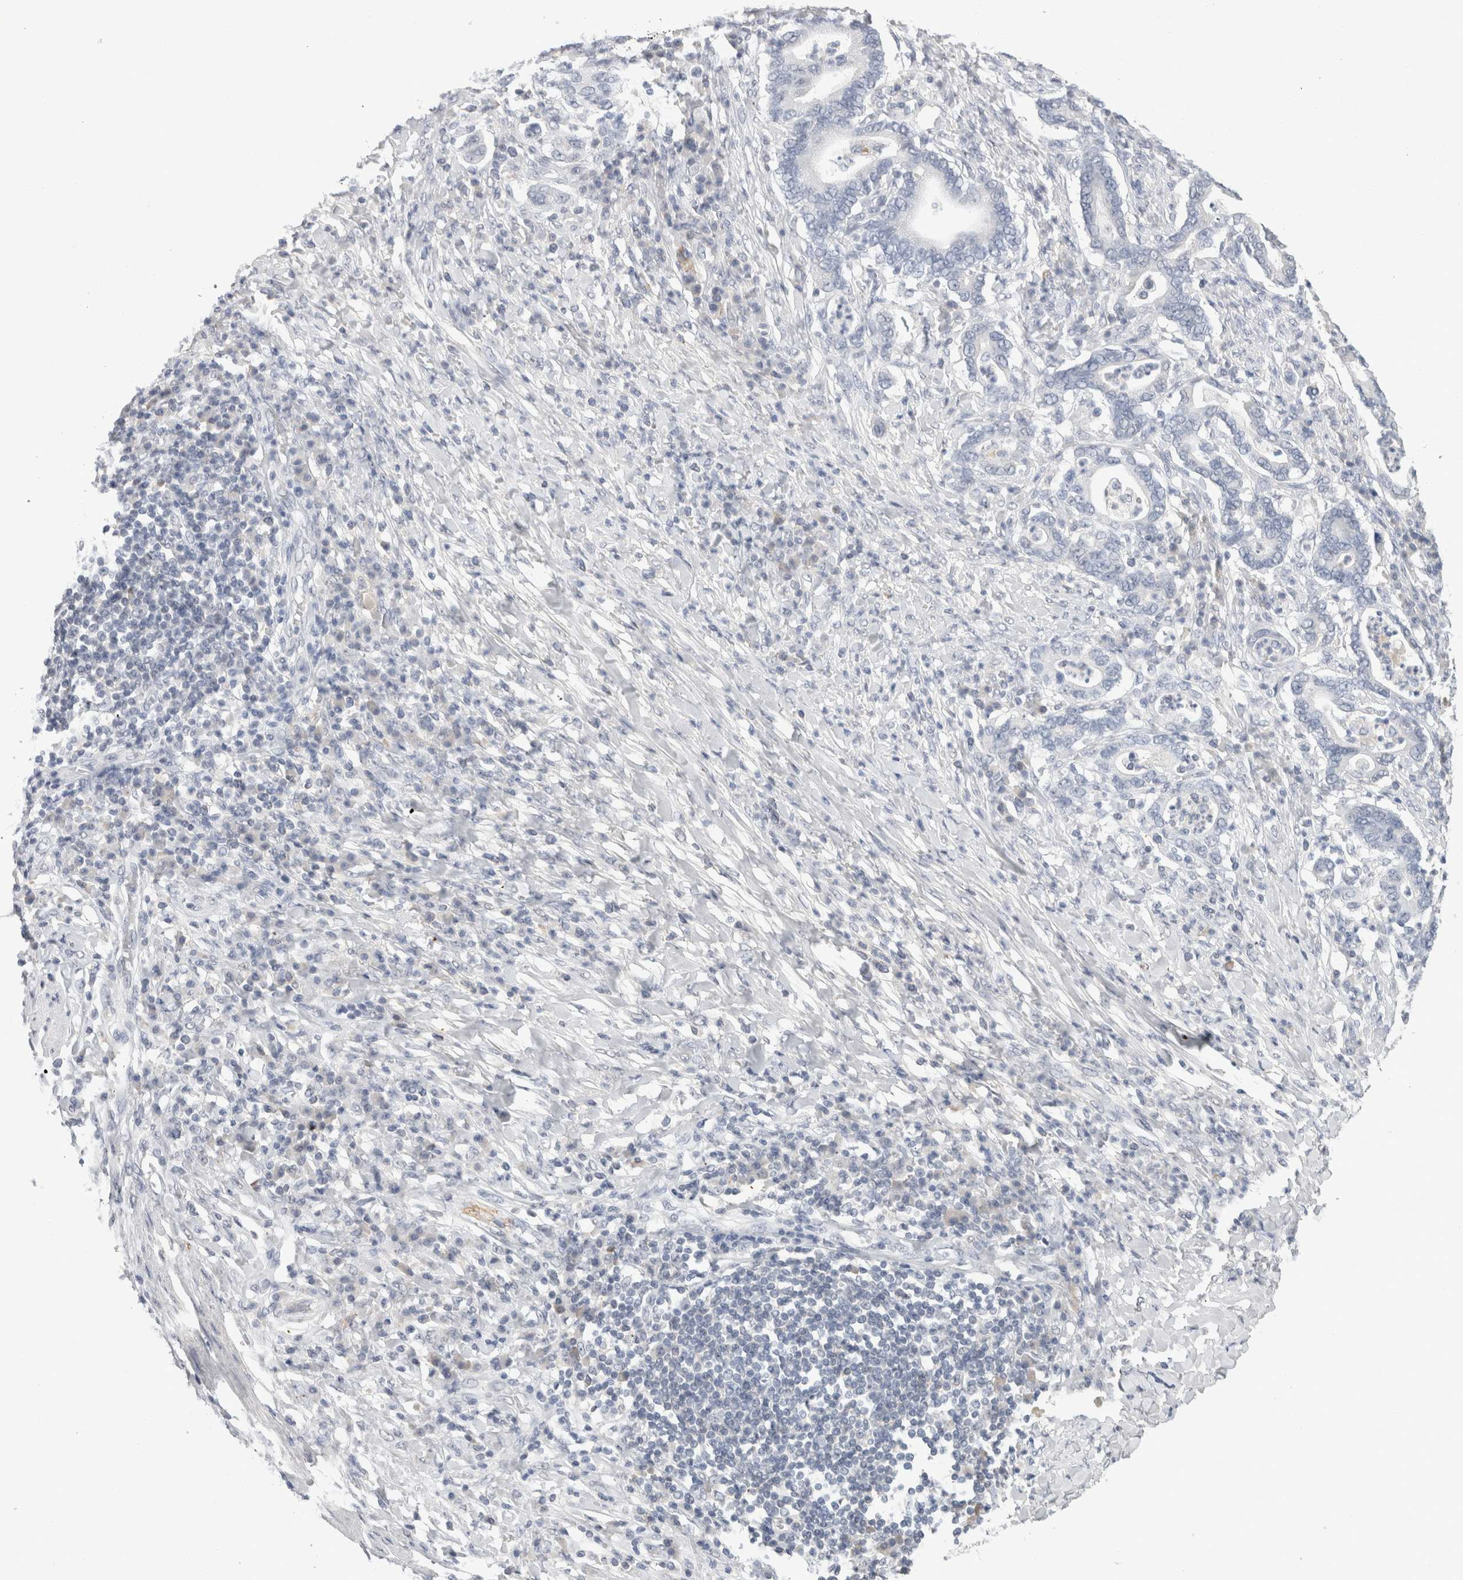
{"staining": {"intensity": "negative", "quantity": "none", "location": "none"}, "tissue": "stomach cancer", "cell_type": "Tumor cells", "image_type": "cancer", "snomed": [{"axis": "morphology", "description": "Normal tissue, NOS"}, {"axis": "morphology", "description": "Adenocarcinoma, NOS"}, {"axis": "topography", "description": "Esophagus"}, {"axis": "topography", "description": "Stomach, upper"}, {"axis": "topography", "description": "Peripheral nerve tissue"}], "caption": "The micrograph exhibits no significant expression in tumor cells of adenocarcinoma (stomach).", "gene": "CADM3", "patient": {"sex": "male", "age": 62}}